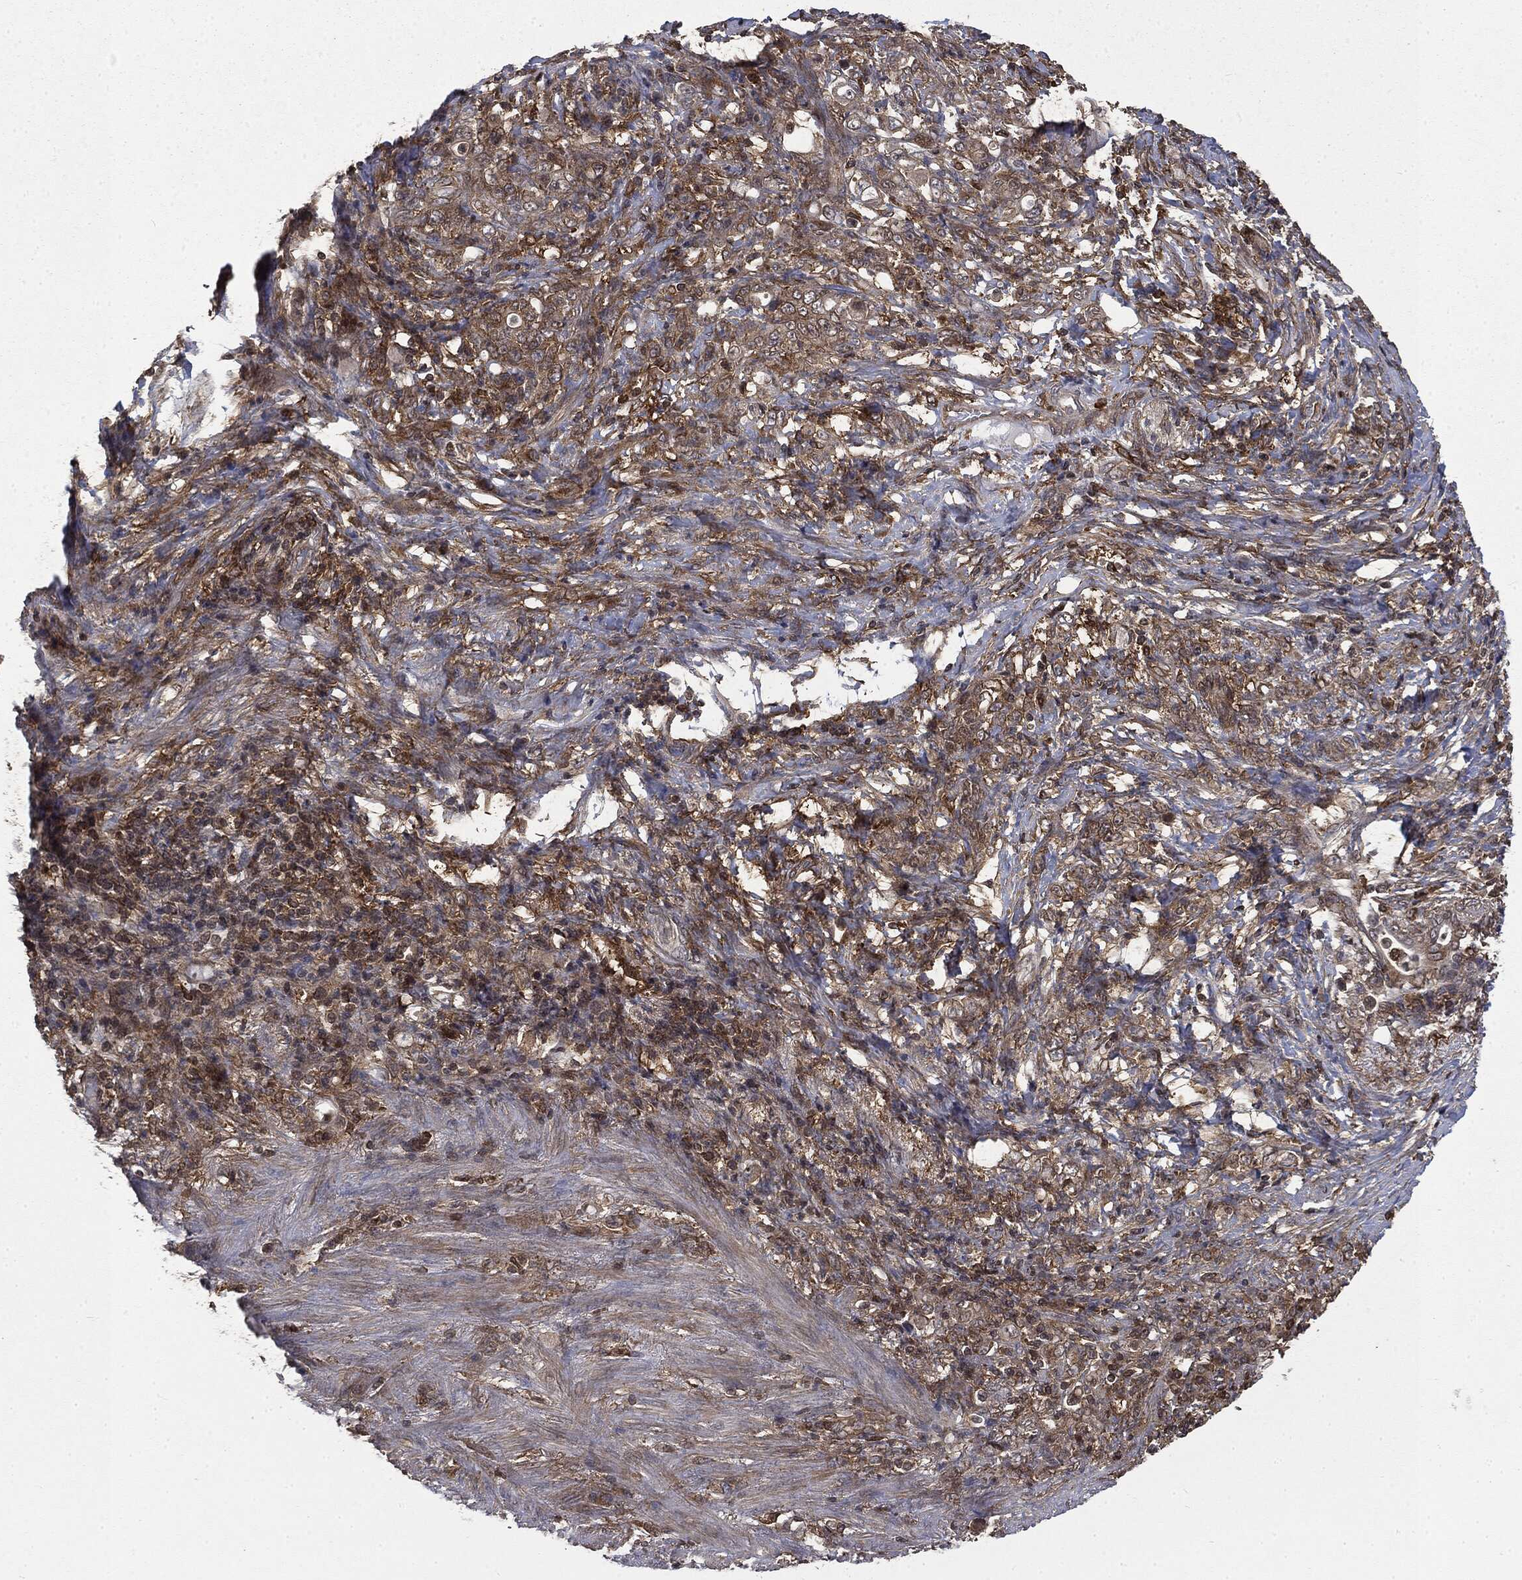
{"staining": {"intensity": "moderate", "quantity": ">75%", "location": "cytoplasmic/membranous"}, "tissue": "stomach cancer", "cell_type": "Tumor cells", "image_type": "cancer", "snomed": [{"axis": "morphology", "description": "Normal tissue, NOS"}, {"axis": "morphology", "description": "Adenocarcinoma, NOS"}, {"axis": "topography", "description": "Stomach"}], "caption": "A micrograph of stomach adenocarcinoma stained for a protein reveals moderate cytoplasmic/membranous brown staining in tumor cells. (Stains: DAB in brown, nuclei in blue, Microscopy: brightfield microscopy at high magnification).", "gene": "SNX5", "patient": {"sex": "female", "age": 79}}